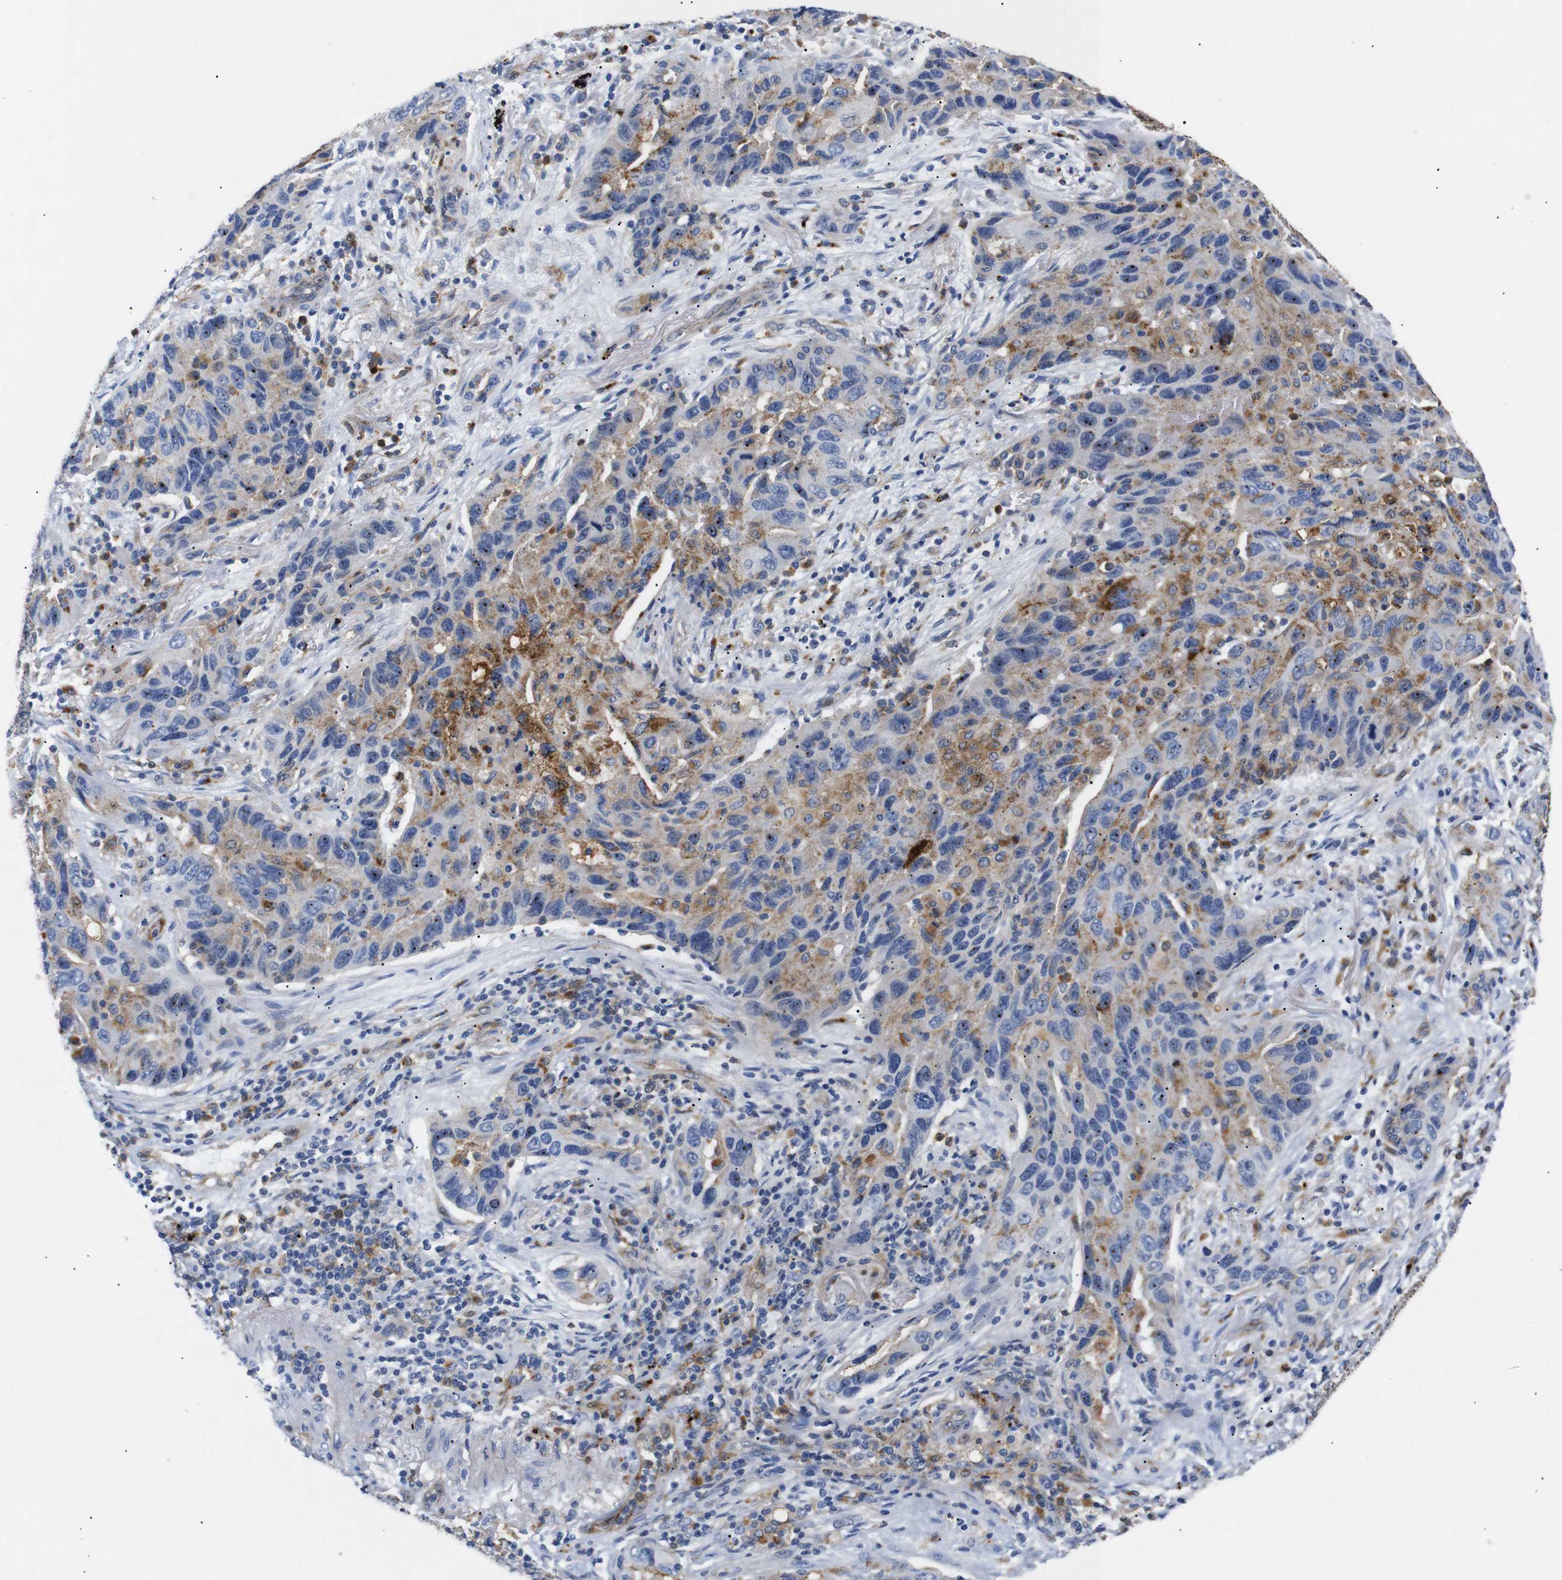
{"staining": {"intensity": "moderate", "quantity": "25%-75%", "location": "cytoplasmic/membranous"}, "tissue": "lung cancer", "cell_type": "Tumor cells", "image_type": "cancer", "snomed": [{"axis": "morphology", "description": "Adenocarcinoma, NOS"}, {"axis": "topography", "description": "Lung"}], "caption": "Protein staining displays moderate cytoplasmic/membranous expression in approximately 25%-75% of tumor cells in lung cancer.", "gene": "SDCBP", "patient": {"sex": "female", "age": 65}}